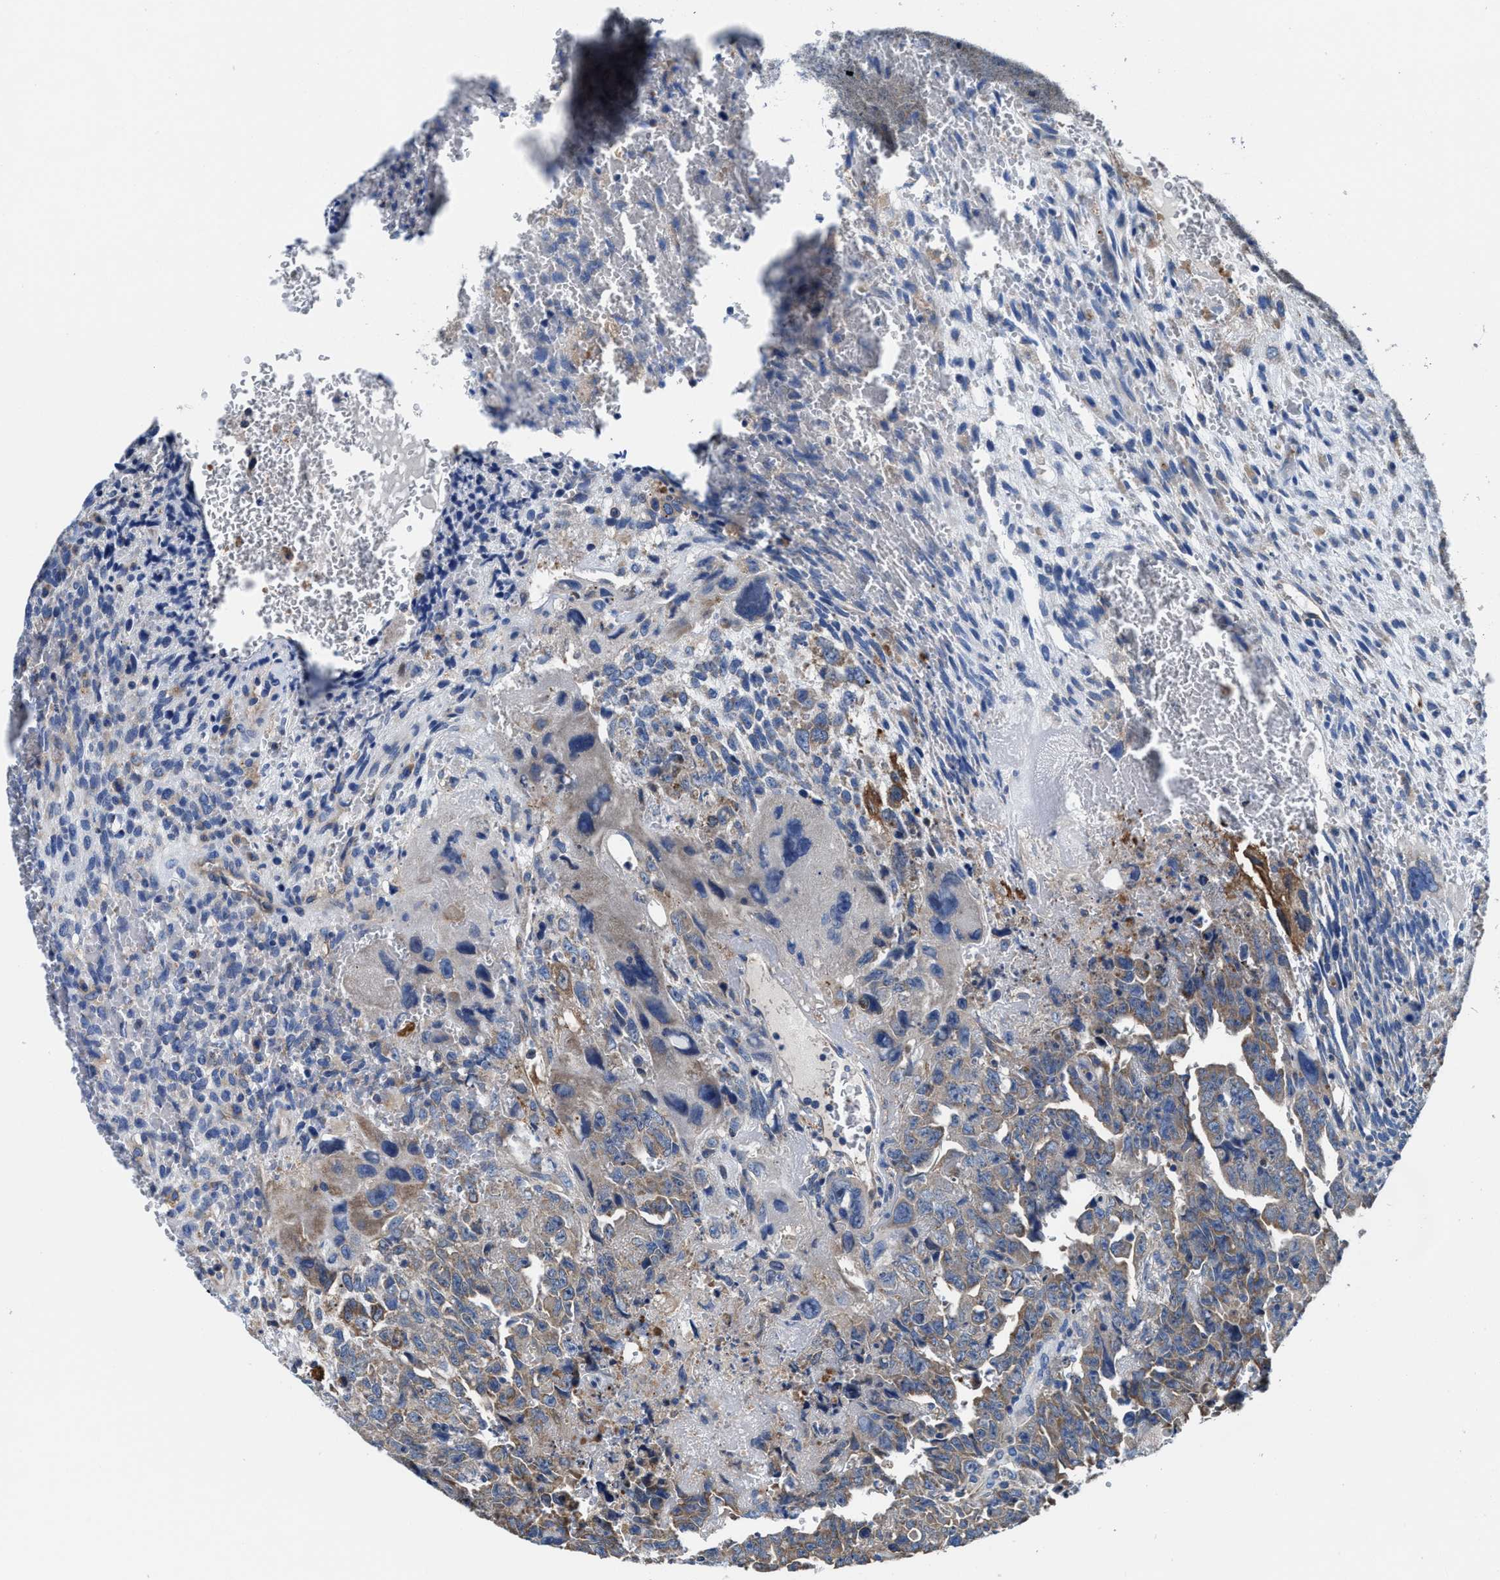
{"staining": {"intensity": "moderate", "quantity": "<25%", "location": "cytoplasmic/membranous"}, "tissue": "testis cancer", "cell_type": "Tumor cells", "image_type": "cancer", "snomed": [{"axis": "morphology", "description": "Carcinoma, Embryonal, NOS"}, {"axis": "topography", "description": "Testis"}], "caption": "This photomicrograph exhibits immunohistochemistry staining of human testis cancer, with low moderate cytoplasmic/membranous expression in about <25% of tumor cells.", "gene": "TMEM30A", "patient": {"sex": "male", "age": 28}}